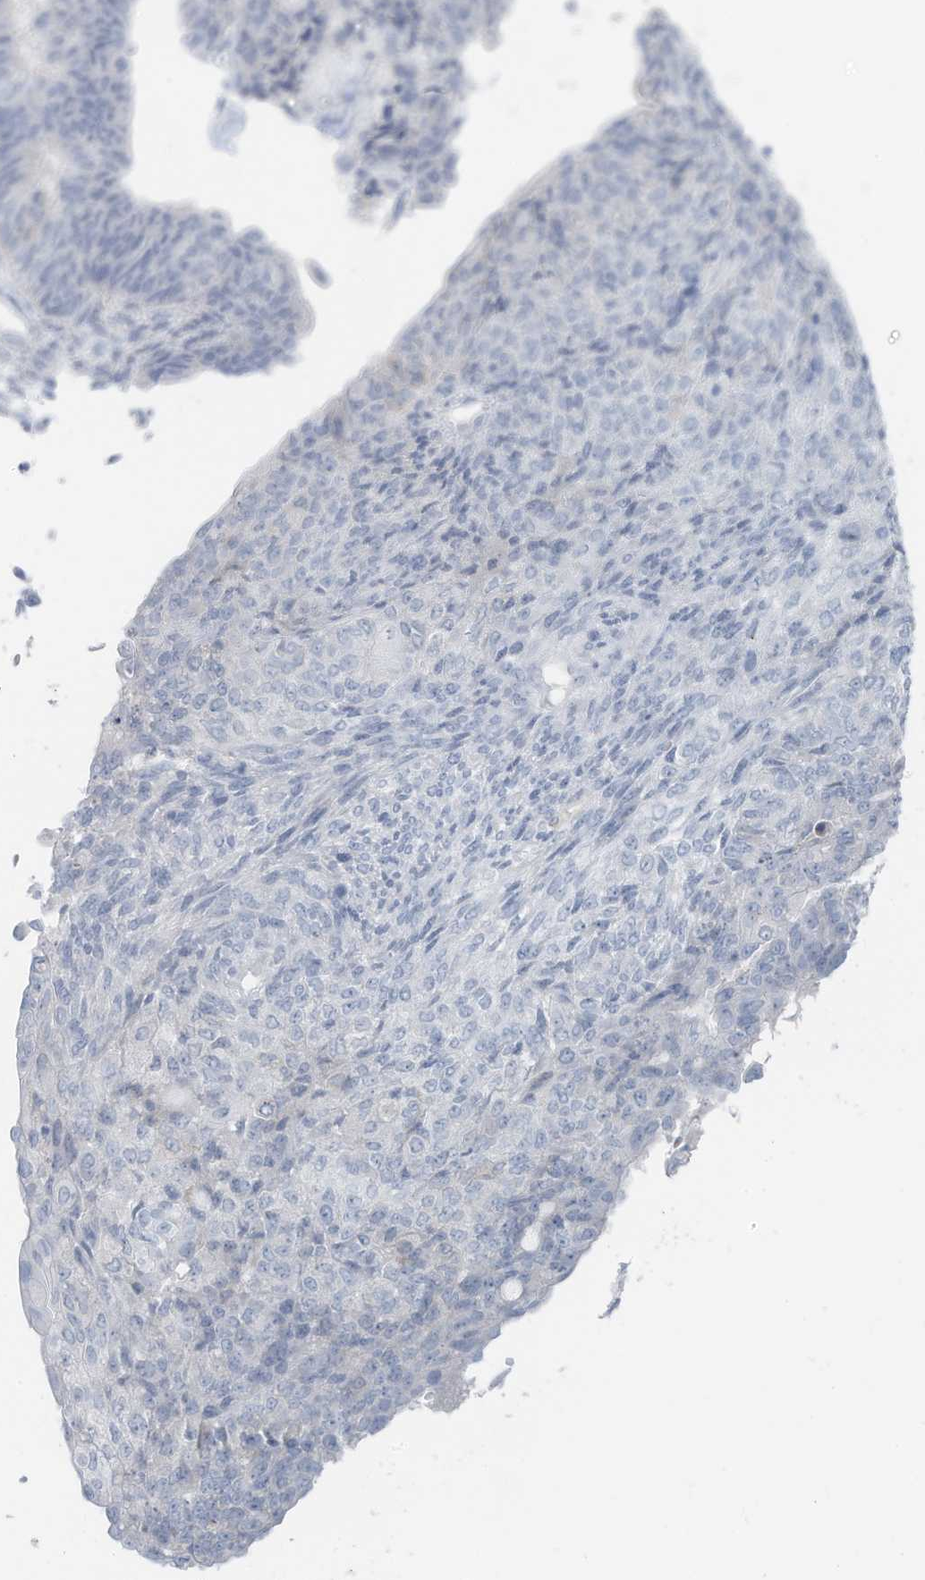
{"staining": {"intensity": "negative", "quantity": "none", "location": "none"}, "tissue": "endometrial cancer", "cell_type": "Tumor cells", "image_type": "cancer", "snomed": [{"axis": "morphology", "description": "Adenocarcinoma, NOS"}, {"axis": "topography", "description": "Endometrium"}], "caption": "Immunohistochemistry of adenocarcinoma (endometrial) exhibits no staining in tumor cells.", "gene": "SLC25A43", "patient": {"sex": "female", "age": 32}}